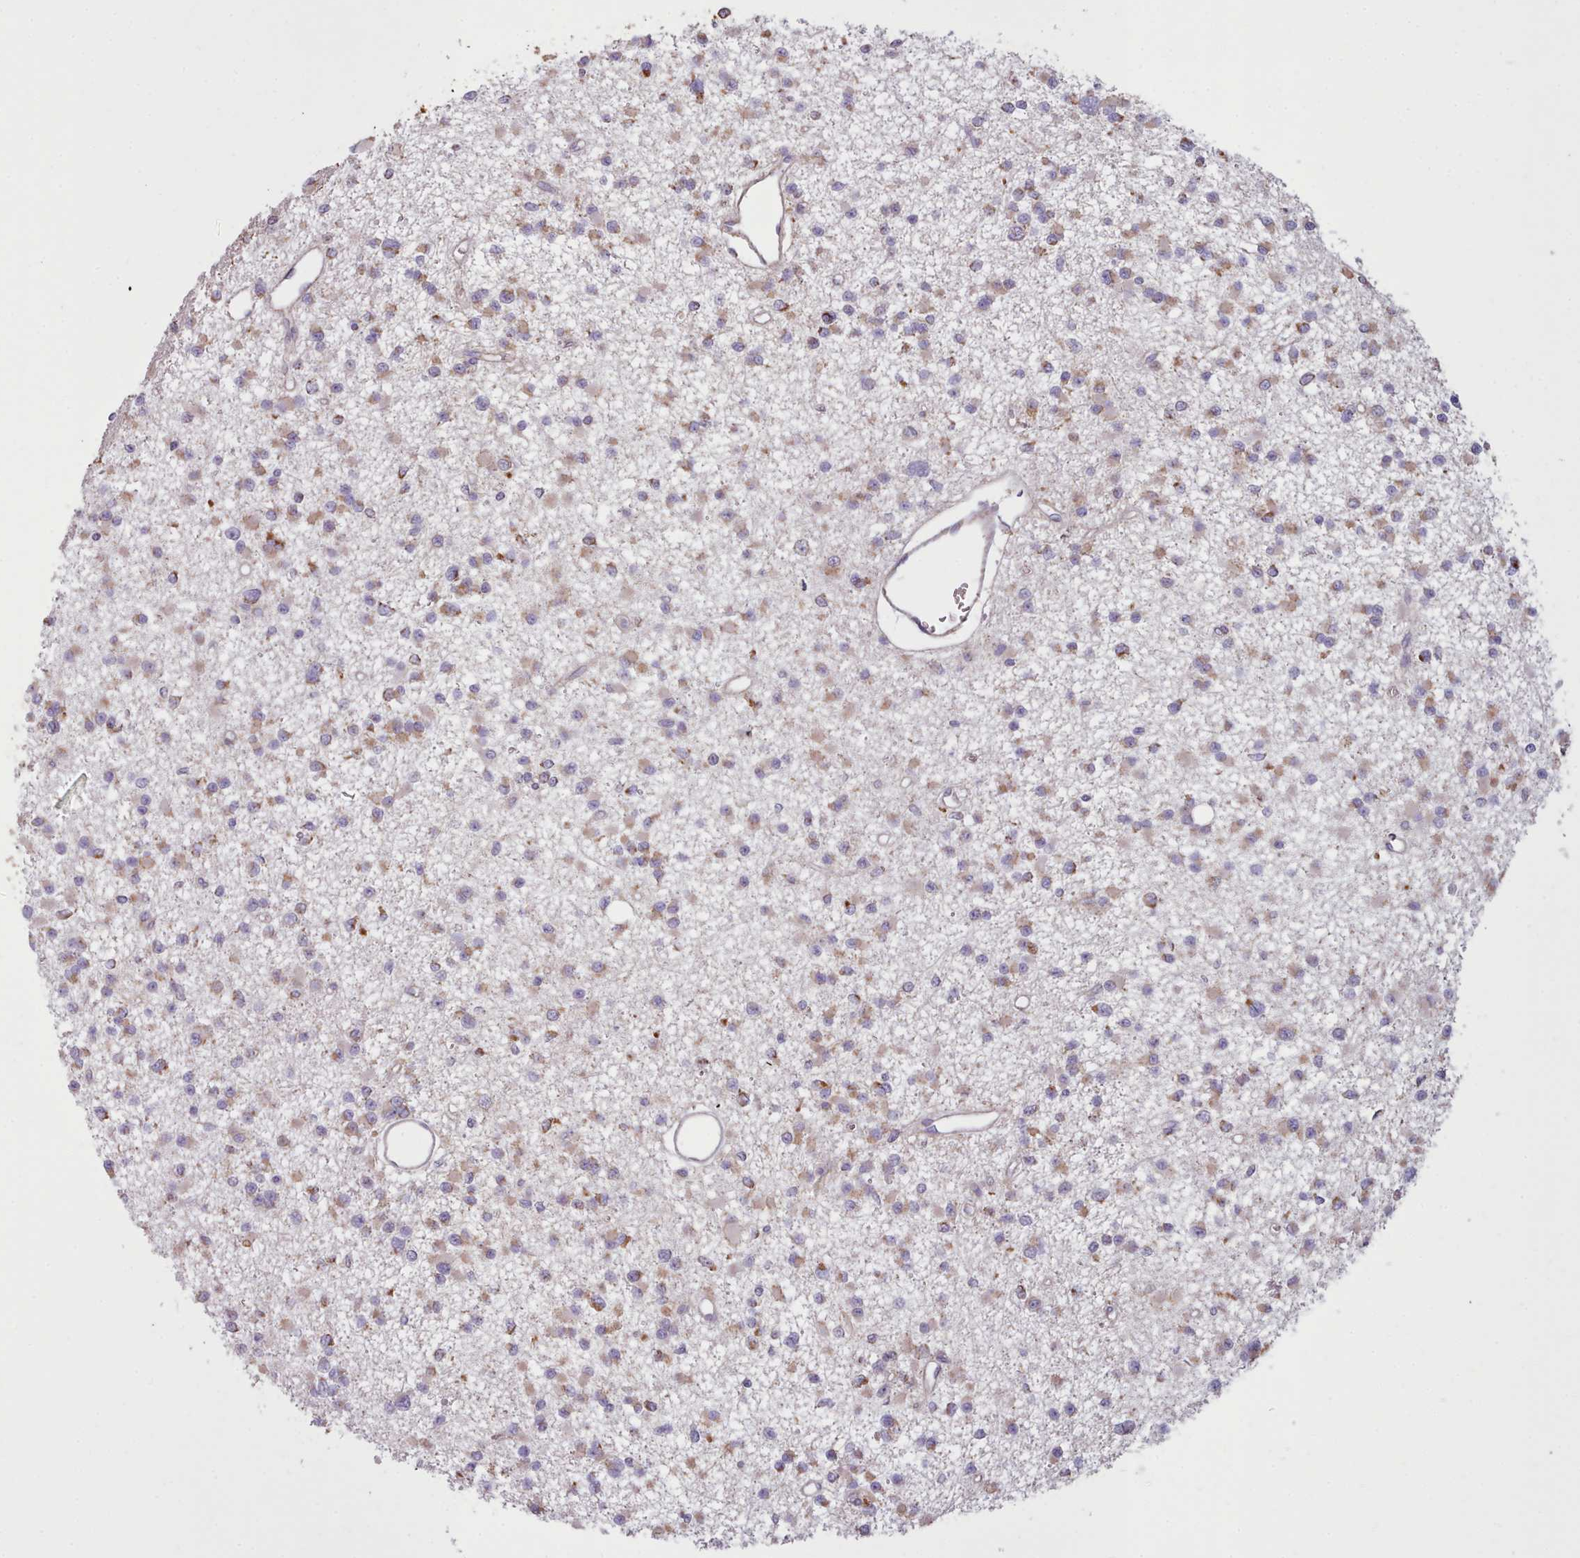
{"staining": {"intensity": "weak", "quantity": ">75%", "location": "cytoplasmic/membranous"}, "tissue": "glioma", "cell_type": "Tumor cells", "image_type": "cancer", "snomed": [{"axis": "morphology", "description": "Glioma, malignant, Low grade"}, {"axis": "topography", "description": "Brain"}], "caption": "Malignant glioma (low-grade) stained with DAB (3,3'-diaminobenzidine) IHC exhibits low levels of weak cytoplasmic/membranous staining in approximately >75% of tumor cells. (Stains: DAB (3,3'-diaminobenzidine) in brown, nuclei in blue, Microscopy: brightfield microscopy at high magnification).", "gene": "SRP54", "patient": {"sex": "female", "age": 22}}